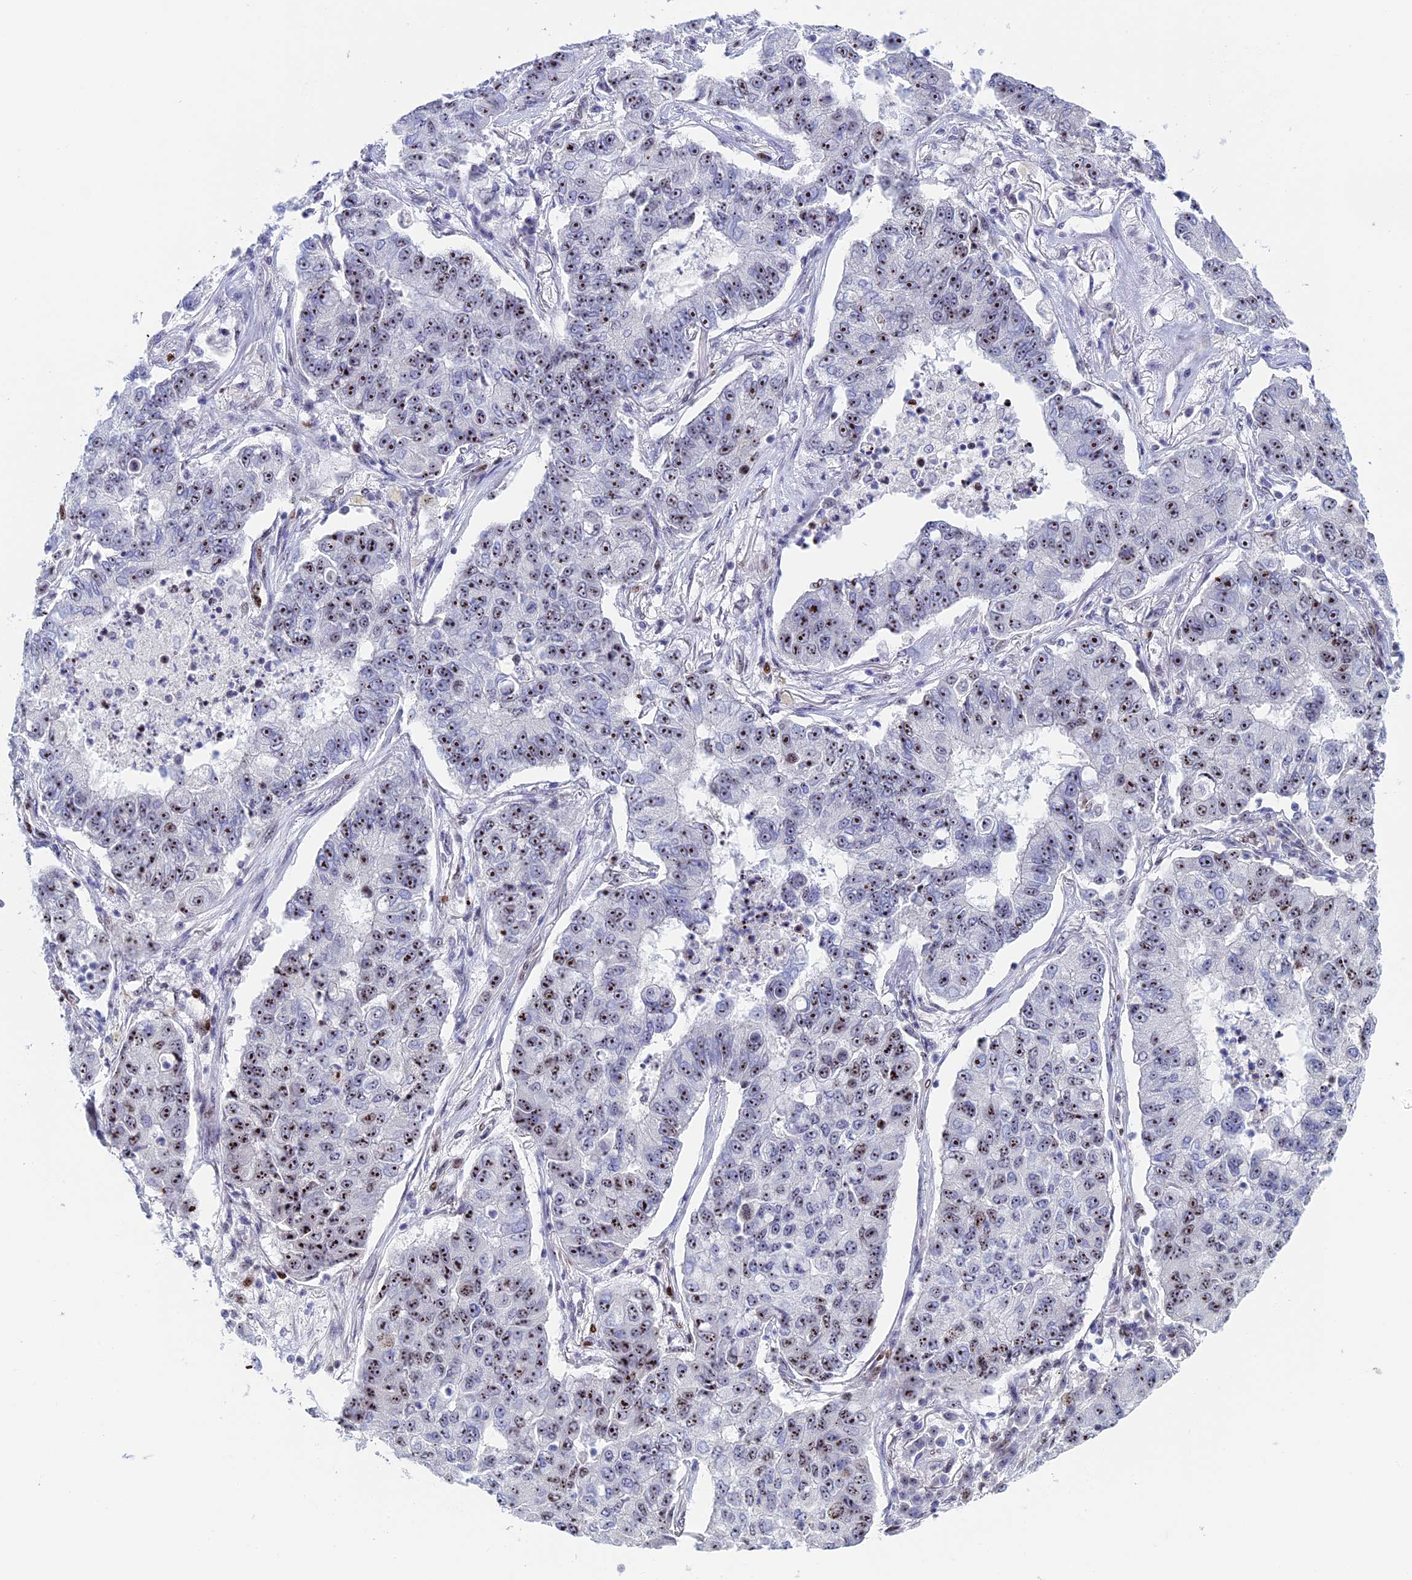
{"staining": {"intensity": "strong", "quantity": ">75%", "location": "nuclear"}, "tissue": "lung cancer", "cell_type": "Tumor cells", "image_type": "cancer", "snomed": [{"axis": "morphology", "description": "Squamous cell carcinoma, NOS"}, {"axis": "topography", "description": "Lung"}], "caption": "This photomicrograph exhibits immunohistochemistry (IHC) staining of human squamous cell carcinoma (lung), with high strong nuclear expression in about >75% of tumor cells.", "gene": "CCDC86", "patient": {"sex": "male", "age": 74}}